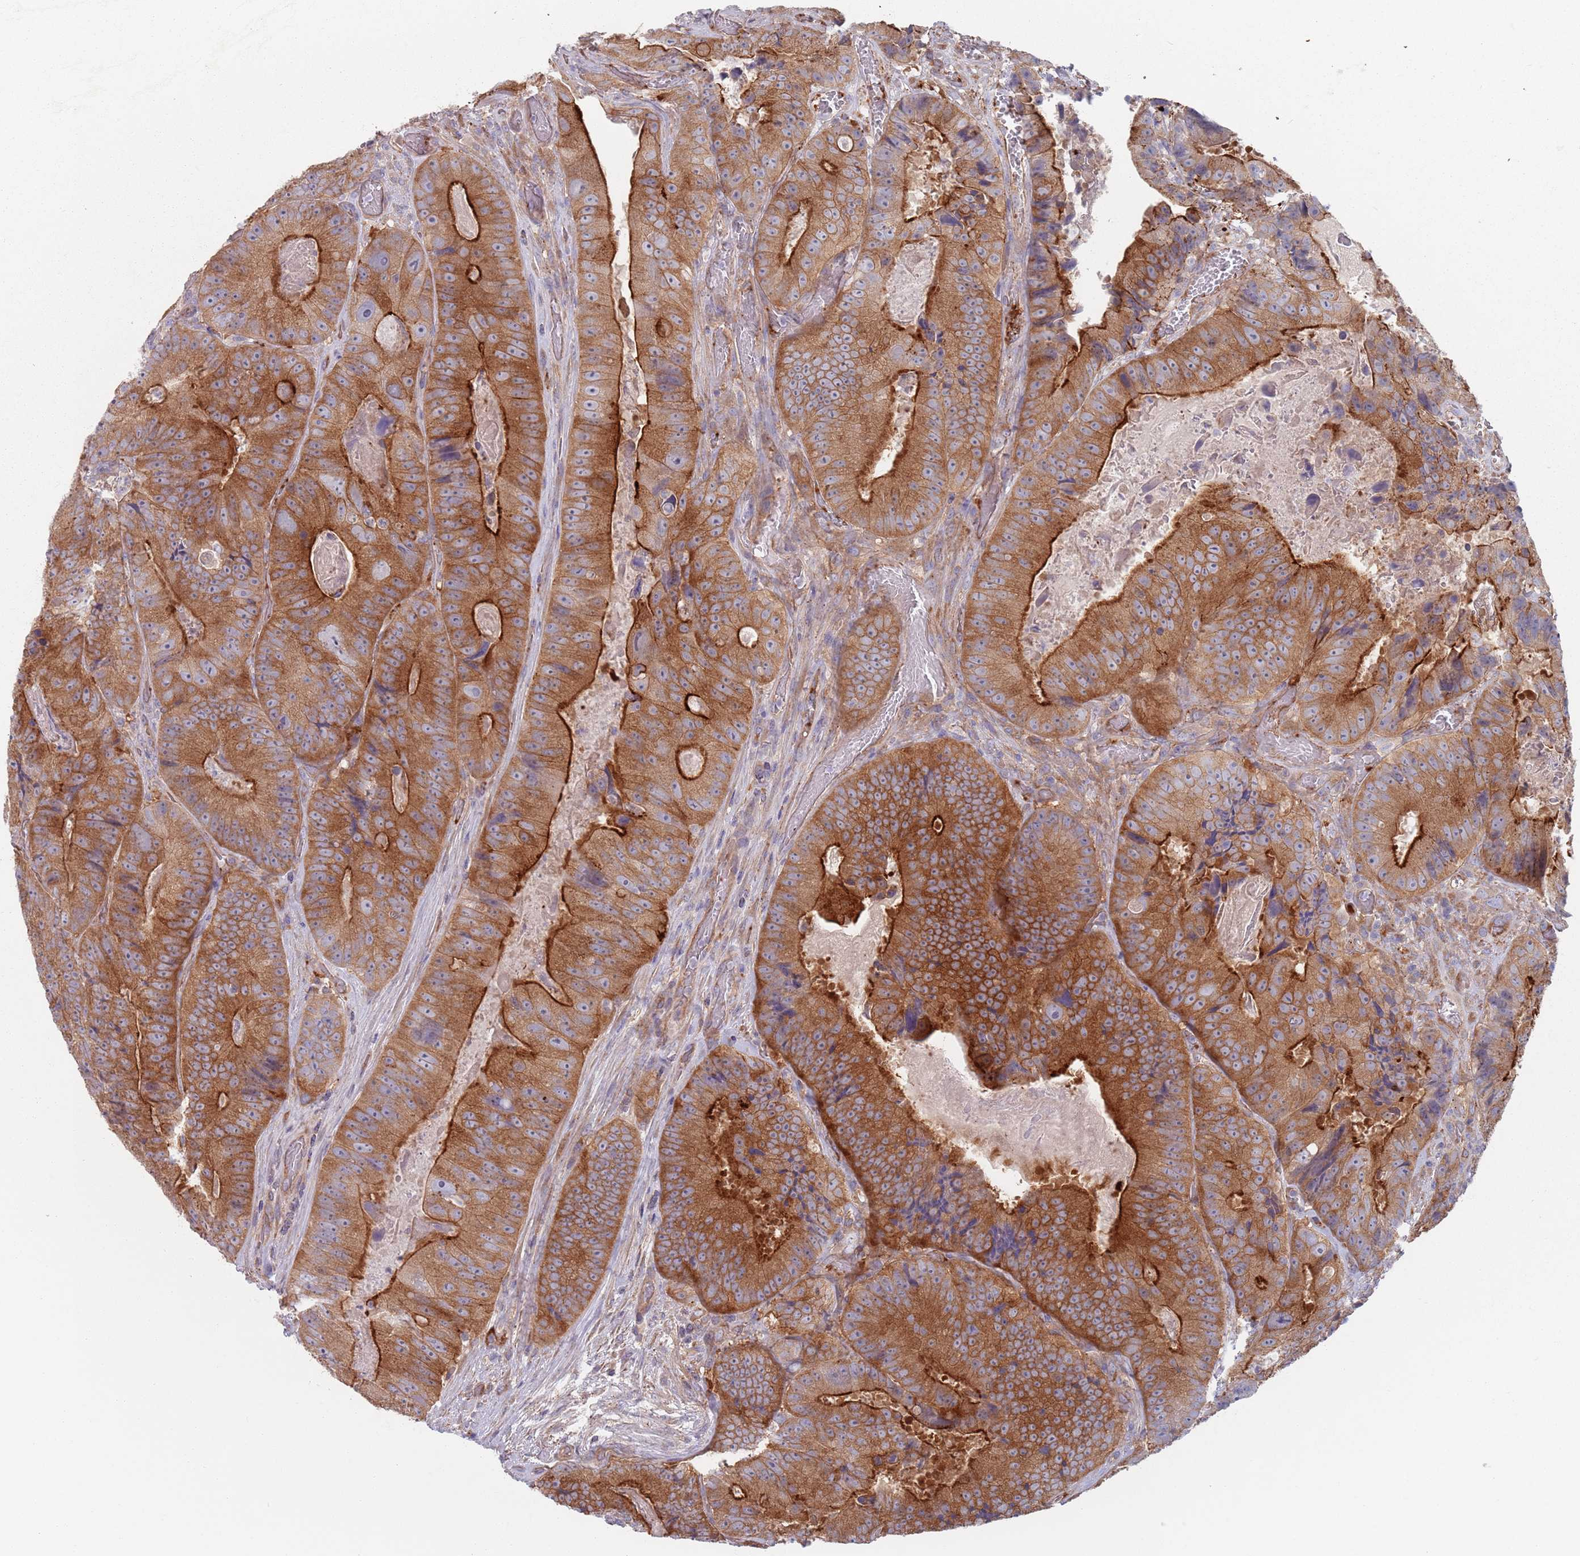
{"staining": {"intensity": "strong", "quantity": ">75%", "location": "cytoplasmic/membranous"}, "tissue": "colorectal cancer", "cell_type": "Tumor cells", "image_type": "cancer", "snomed": [{"axis": "morphology", "description": "Adenocarcinoma, NOS"}, {"axis": "topography", "description": "Colon"}], "caption": "DAB (3,3'-diaminobenzidine) immunohistochemical staining of colorectal cancer exhibits strong cytoplasmic/membranous protein positivity in approximately >75% of tumor cells. Nuclei are stained in blue.", "gene": "APPL2", "patient": {"sex": "female", "age": 86}}